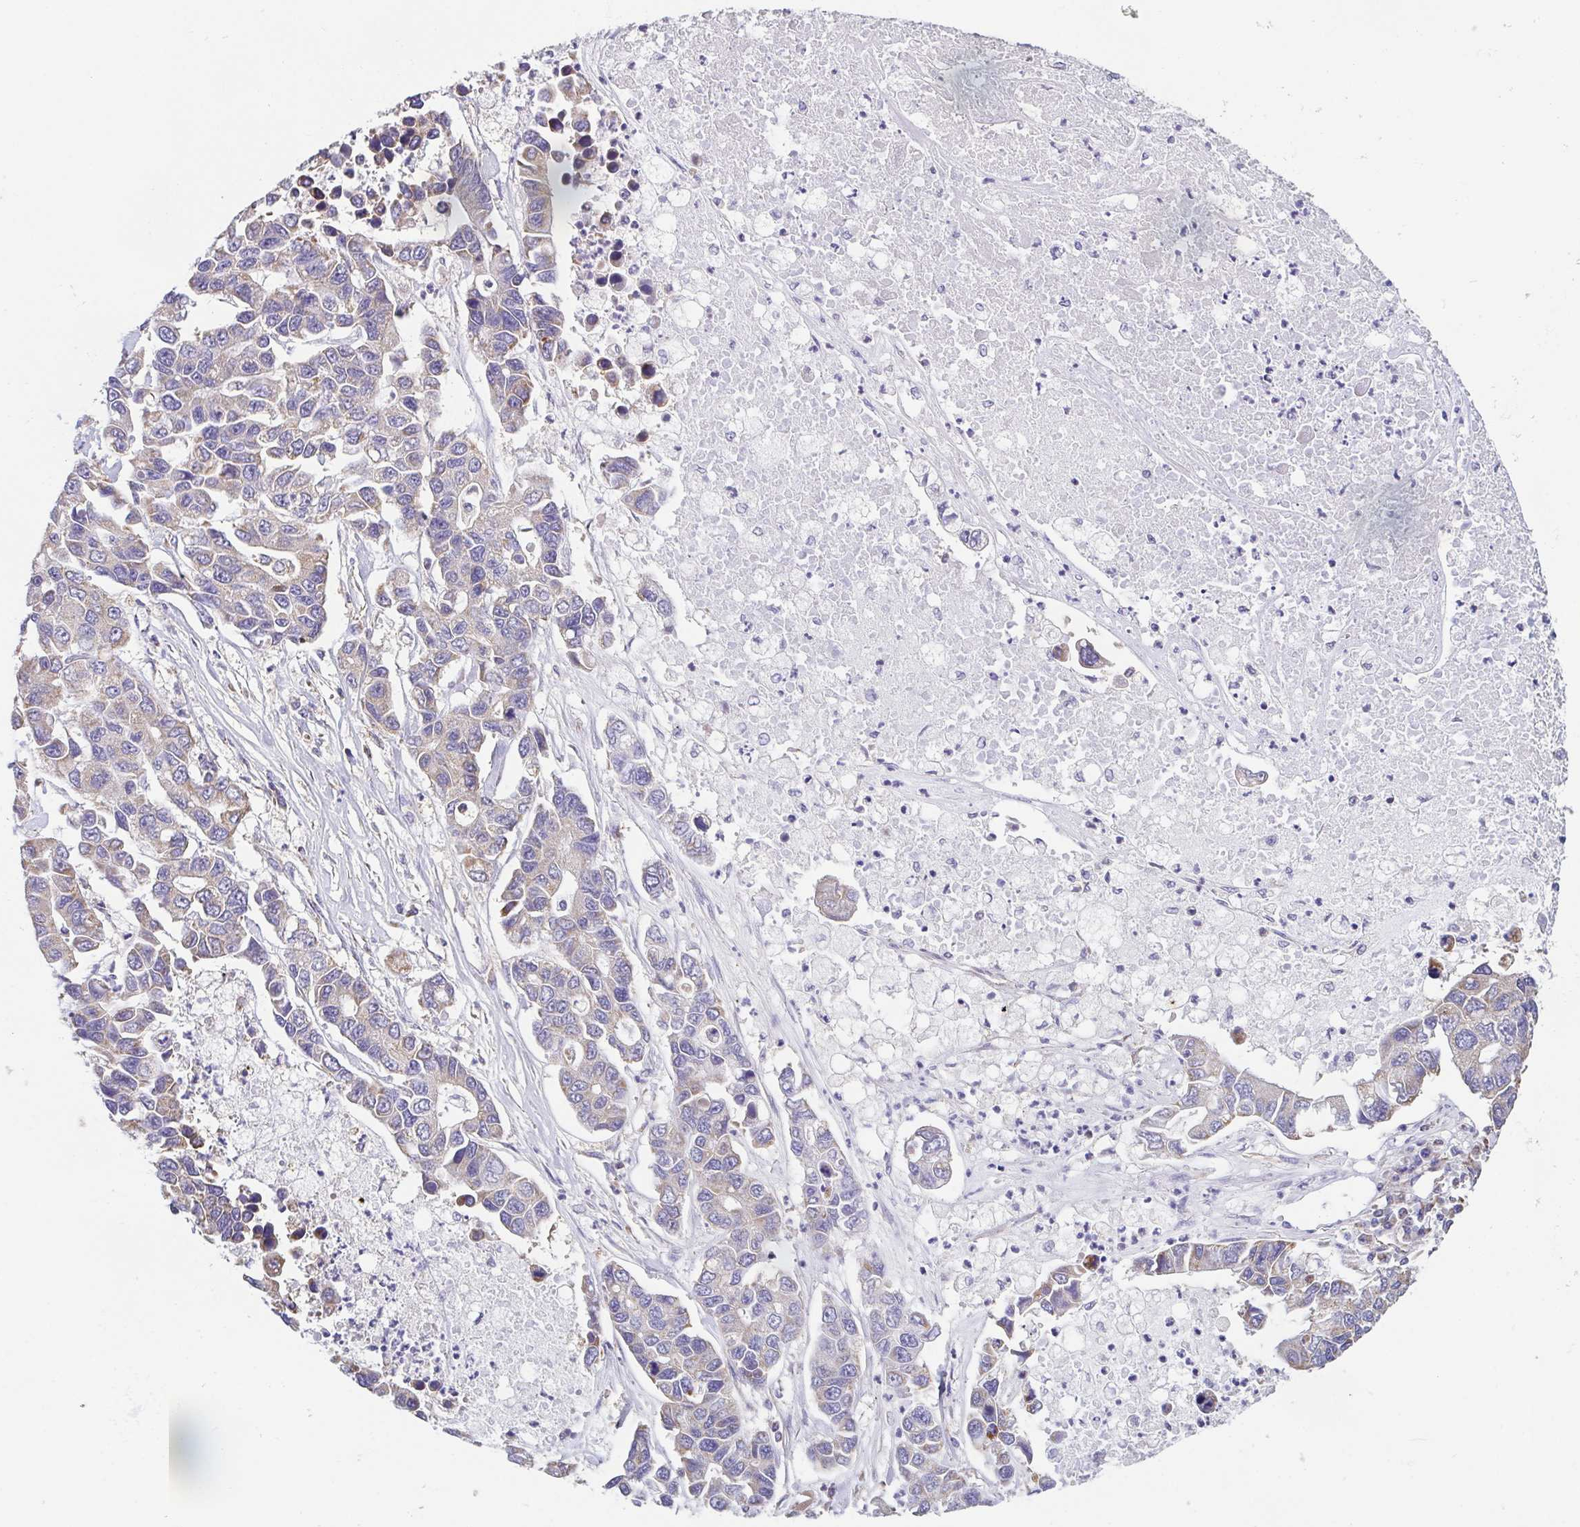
{"staining": {"intensity": "moderate", "quantity": "25%-75%", "location": "cytoplasmic/membranous"}, "tissue": "lung cancer", "cell_type": "Tumor cells", "image_type": "cancer", "snomed": [{"axis": "morphology", "description": "Adenocarcinoma, NOS"}, {"axis": "topography", "description": "Bronchus"}, {"axis": "topography", "description": "Lung"}], "caption": "Brown immunohistochemical staining in adenocarcinoma (lung) shows moderate cytoplasmic/membranous expression in approximately 25%-75% of tumor cells.", "gene": "GINM1", "patient": {"sex": "female", "age": 51}}